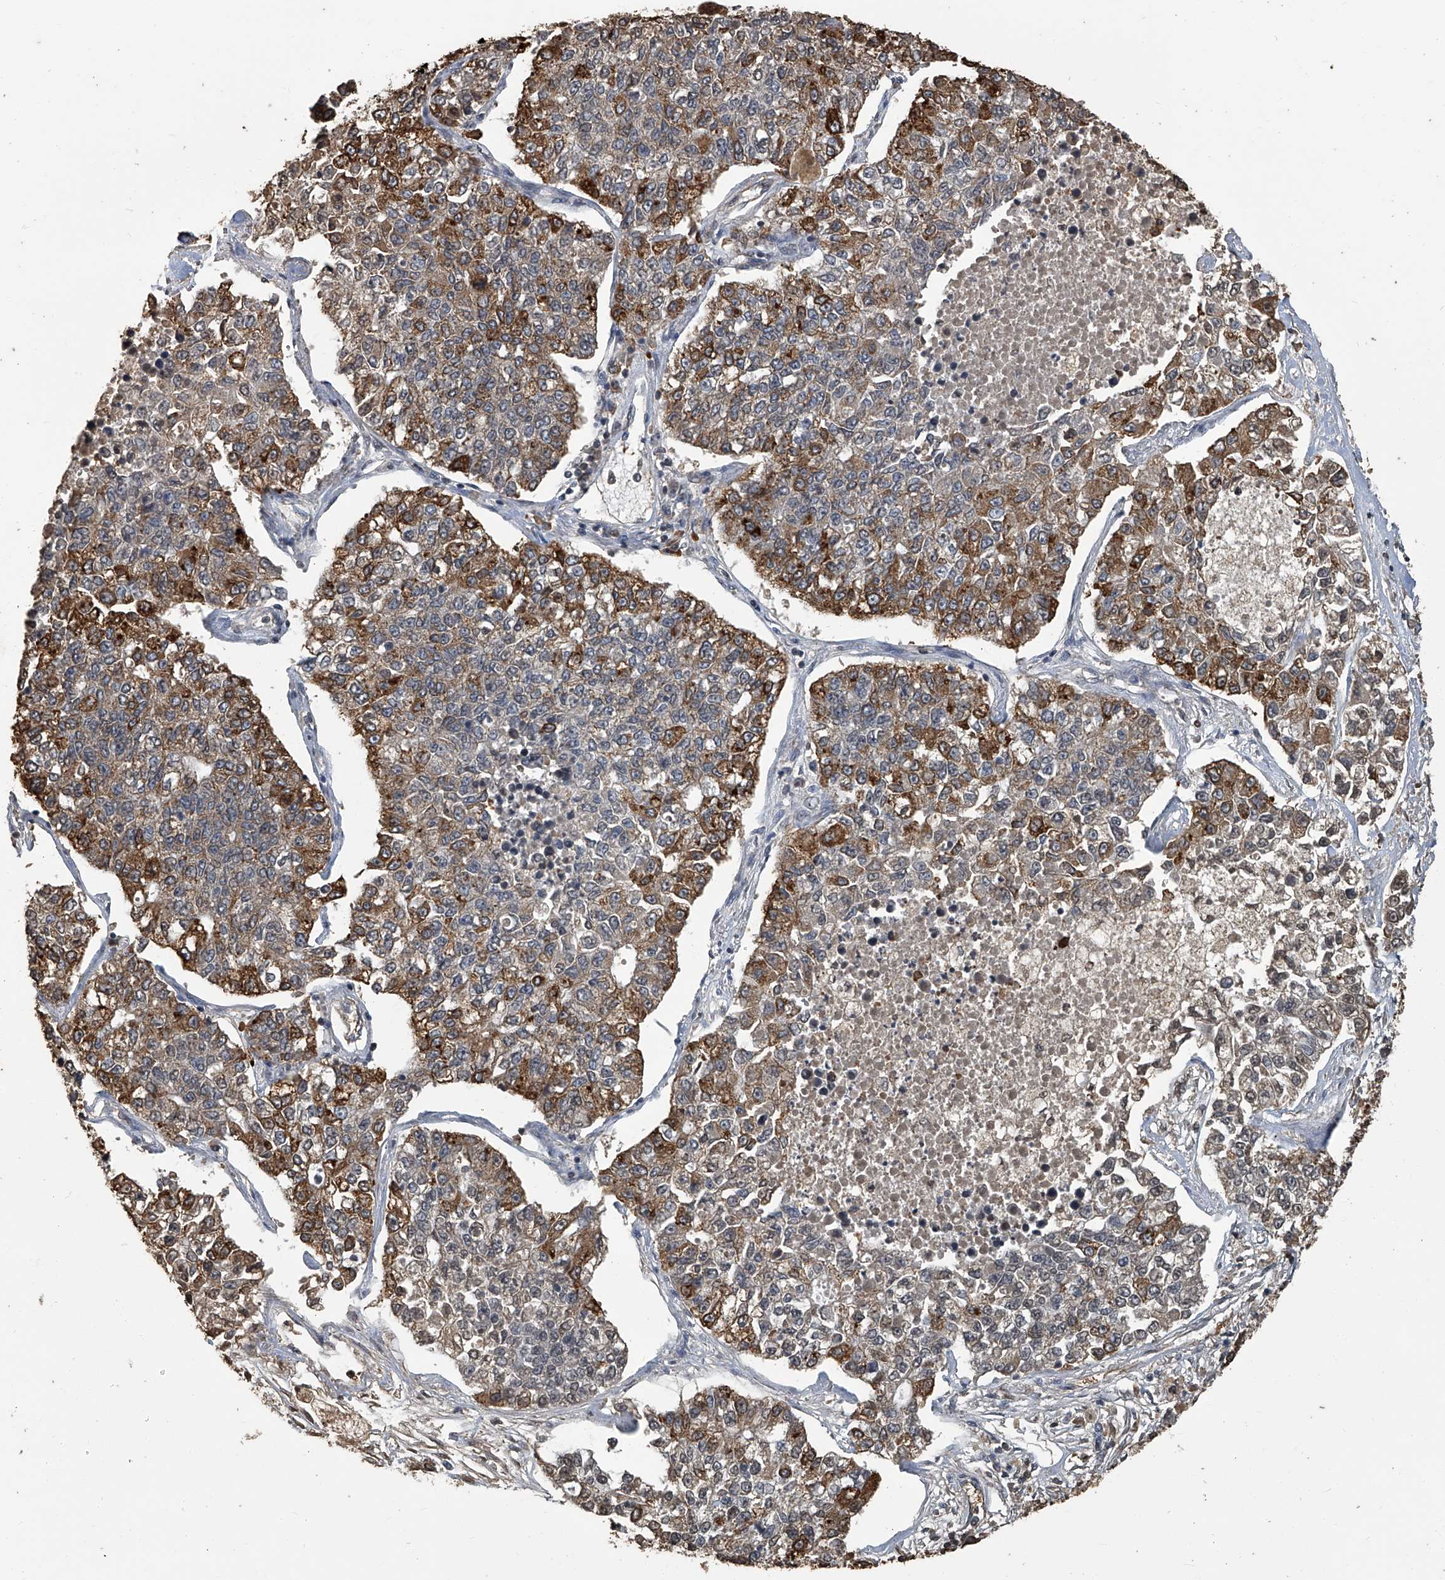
{"staining": {"intensity": "moderate", "quantity": "25%-75%", "location": "cytoplasmic/membranous"}, "tissue": "lung cancer", "cell_type": "Tumor cells", "image_type": "cancer", "snomed": [{"axis": "morphology", "description": "Adenocarcinoma, NOS"}, {"axis": "topography", "description": "Lung"}], "caption": "Human lung cancer stained with a brown dye exhibits moderate cytoplasmic/membranous positive staining in about 25%-75% of tumor cells.", "gene": "GPR132", "patient": {"sex": "male", "age": 49}}